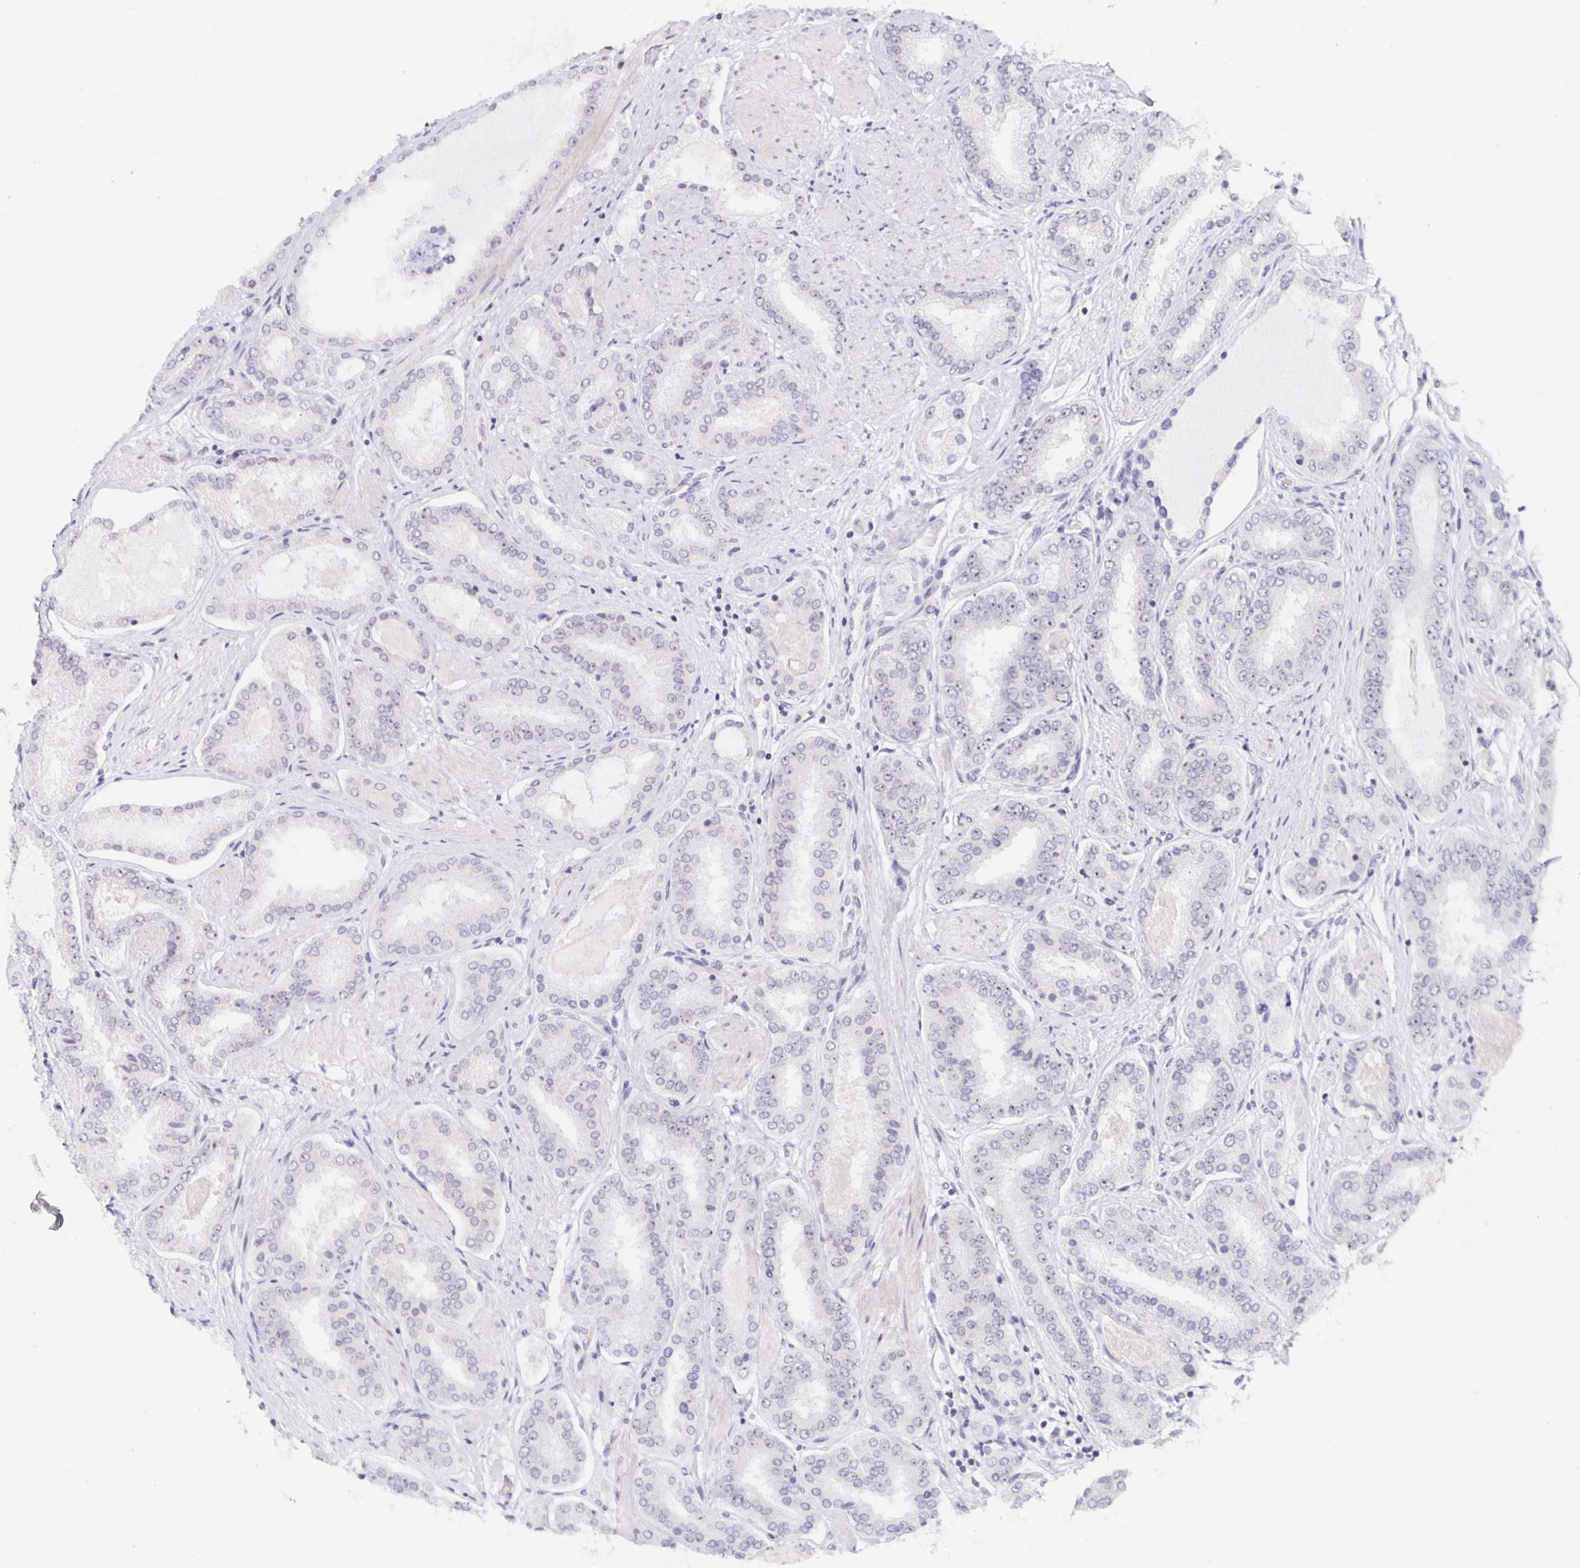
{"staining": {"intensity": "moderate", "quantity": "25%-75%", "location": "nuclear"}, "tissue": "prostate cancer", "cell_type": "Tumor cells", "image_type": "cancer", "snomed": [{"axis": "morphology", "description": "Adenocarcinoma, High grade"}, {"axis": "topography", "description": "Prostate"}], "caption": "Prostate high-grade adenocarcinoma stained for a protein exhibits moderate nuclear positivity in tumor cells.", "gene": "NUP85", "patient": {"sex": "male", "age": 63}}